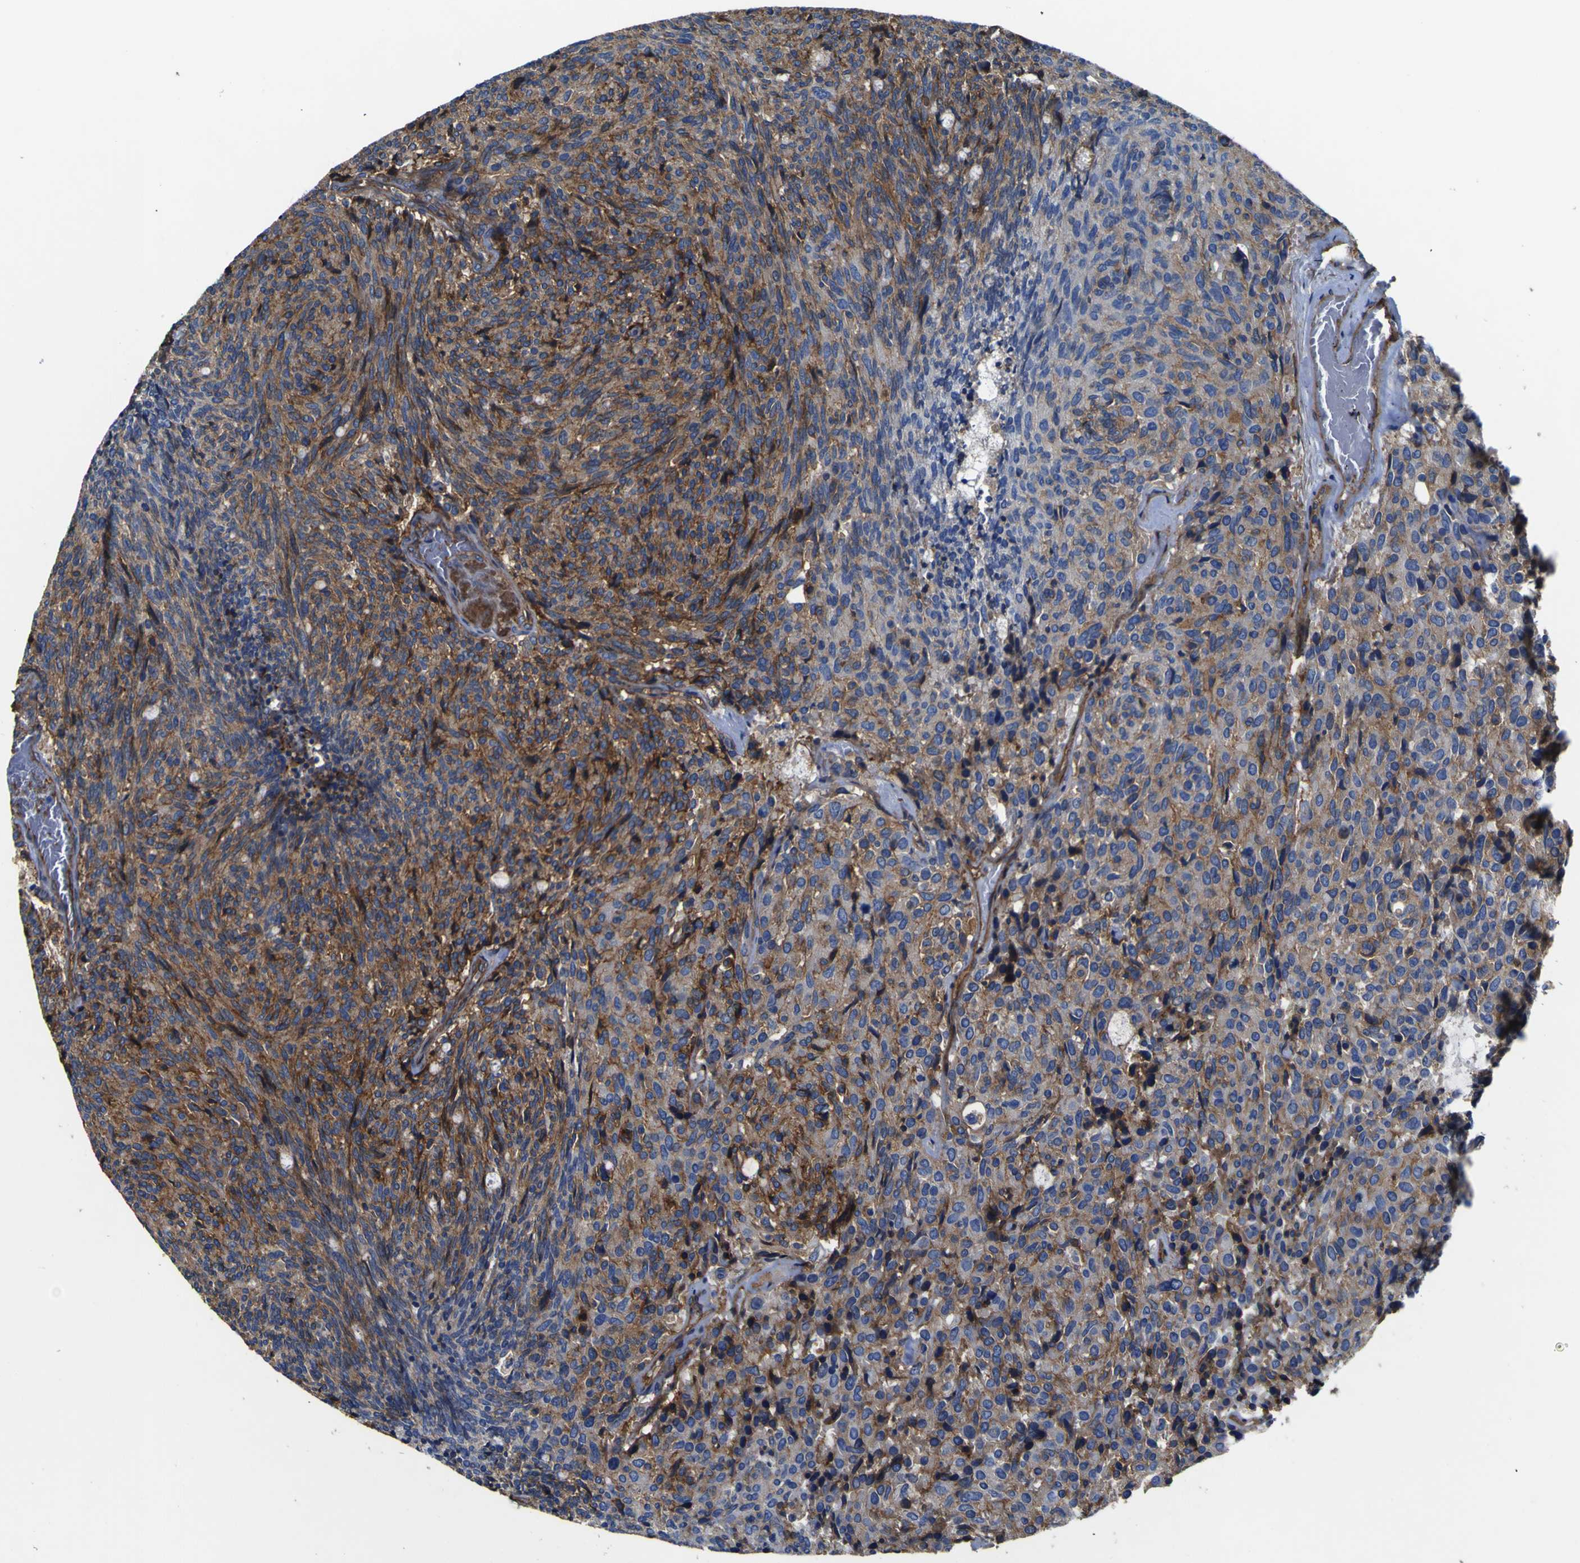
{"staining": {"intensity": "moderate", "quantity": "25%-75%", "location": "cytoplasmic/membranous"}, "tissue": "carcinoid", "cell_type": "Tumor cells", "image_type": "cancer", "snomed": [{"axis": "morphology", "description": "Carcinoid, malignant, NOS"}, {"axis": "topography", "description": "Pancreas"}], "caption": "Carcinoid tissue demonstrates moderate cytoplasmic/membranous expression in approximately 25%-75% of tumor cells The protein is shown in brown color, while the nuclei are stained blue.", "gene": "CD151", "patient": {"sex": "female", "age": 54}}